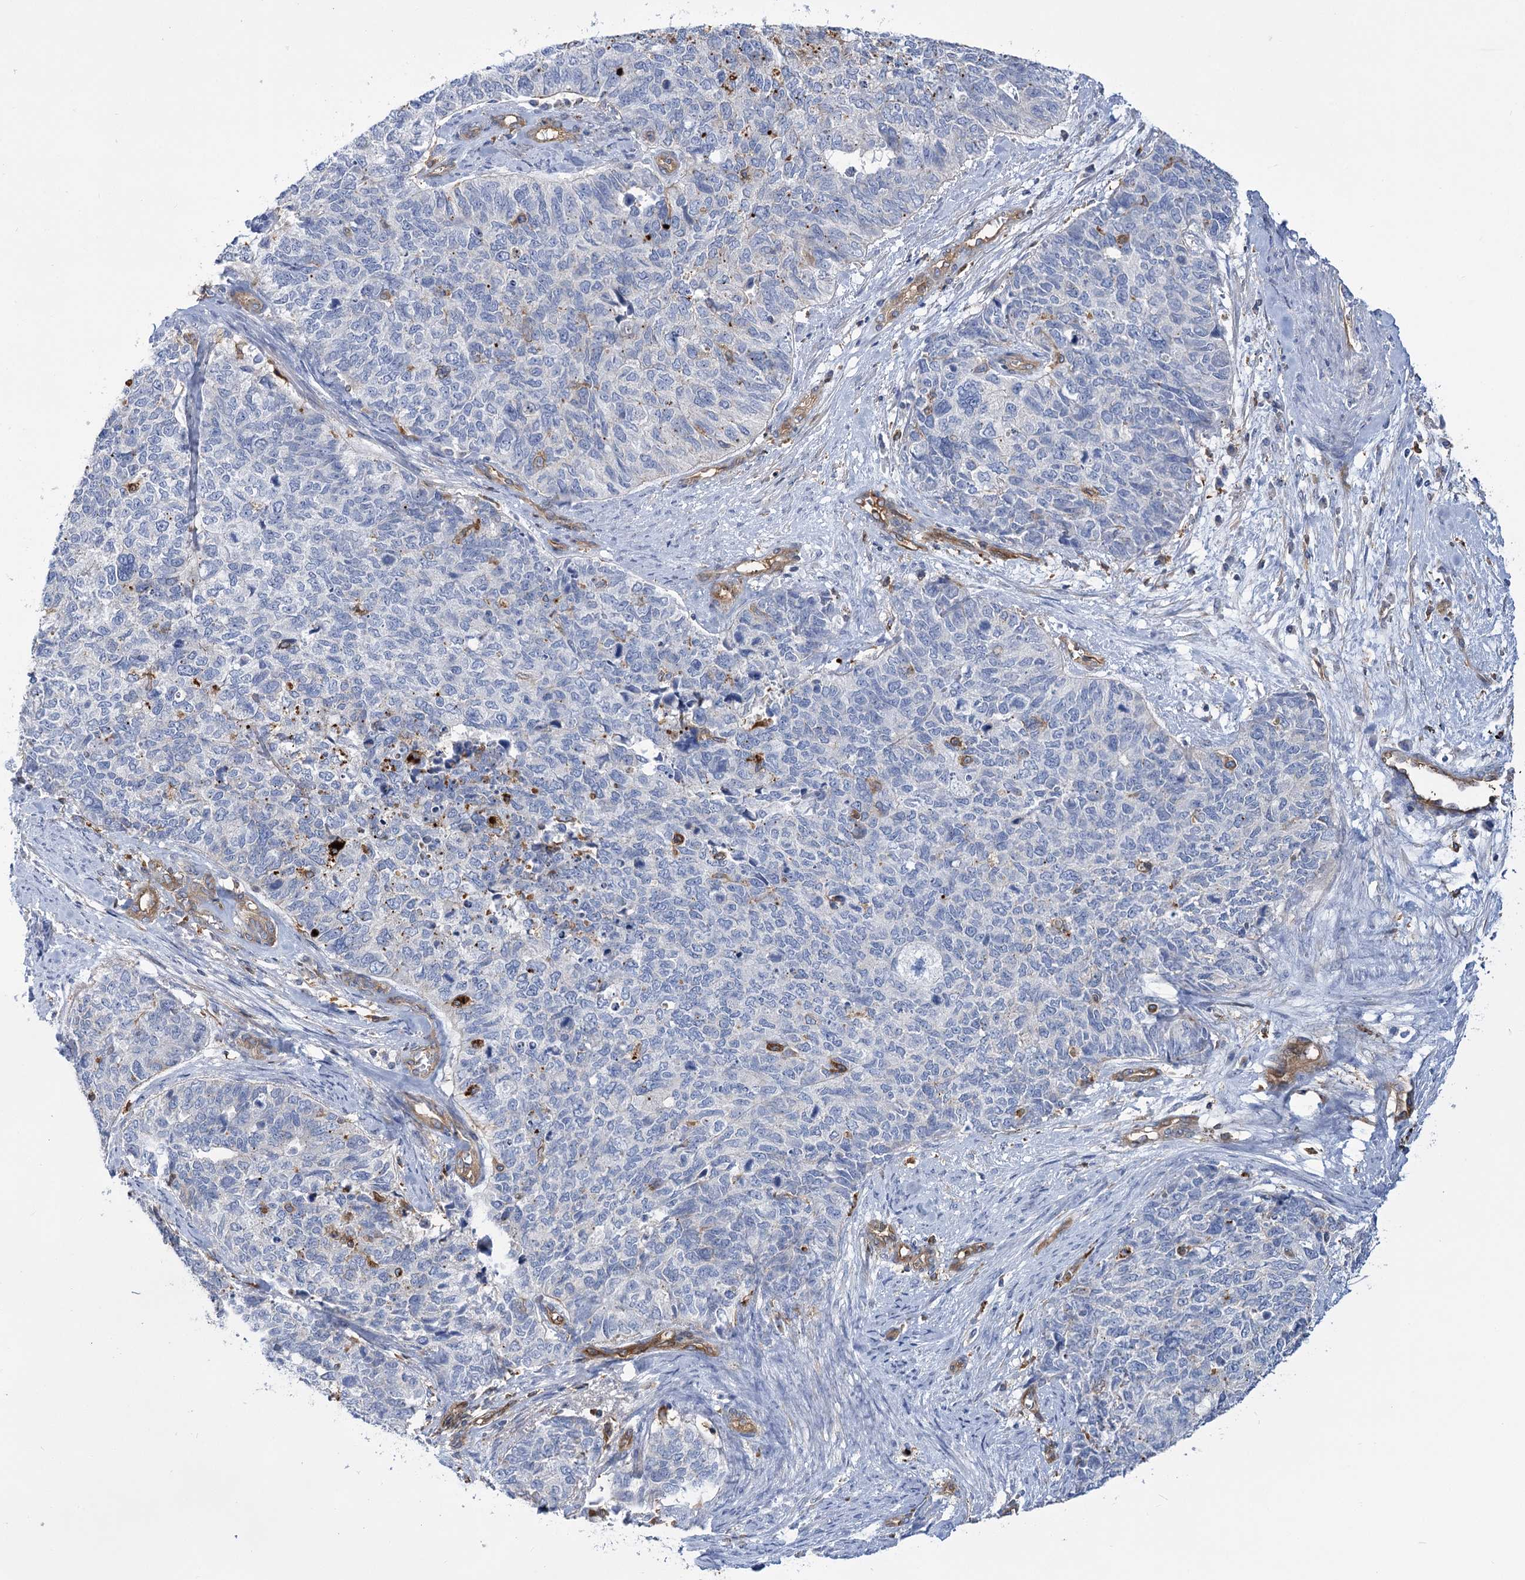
{"staining": {"intensity": "negative", "quantity": "none", "location": "none"}, "tissue": "cervical cancer", "cell_type": "Tumor cells", "image_type": "cancer", "snomed": [{"axis": "morphology", "description": "Squamous cell carcinoma, NOS"}, {"axis": "topography", "description": "Cervix"}], "caption": "Immunohistochemistry histopathology image of cervical cancer (squamous cell carcinoma) stained for a protein (brown), which demonstrates no staining in tumor cells.", "gene": "GUSB", "patient": {"sex": "female", "age": 63}}